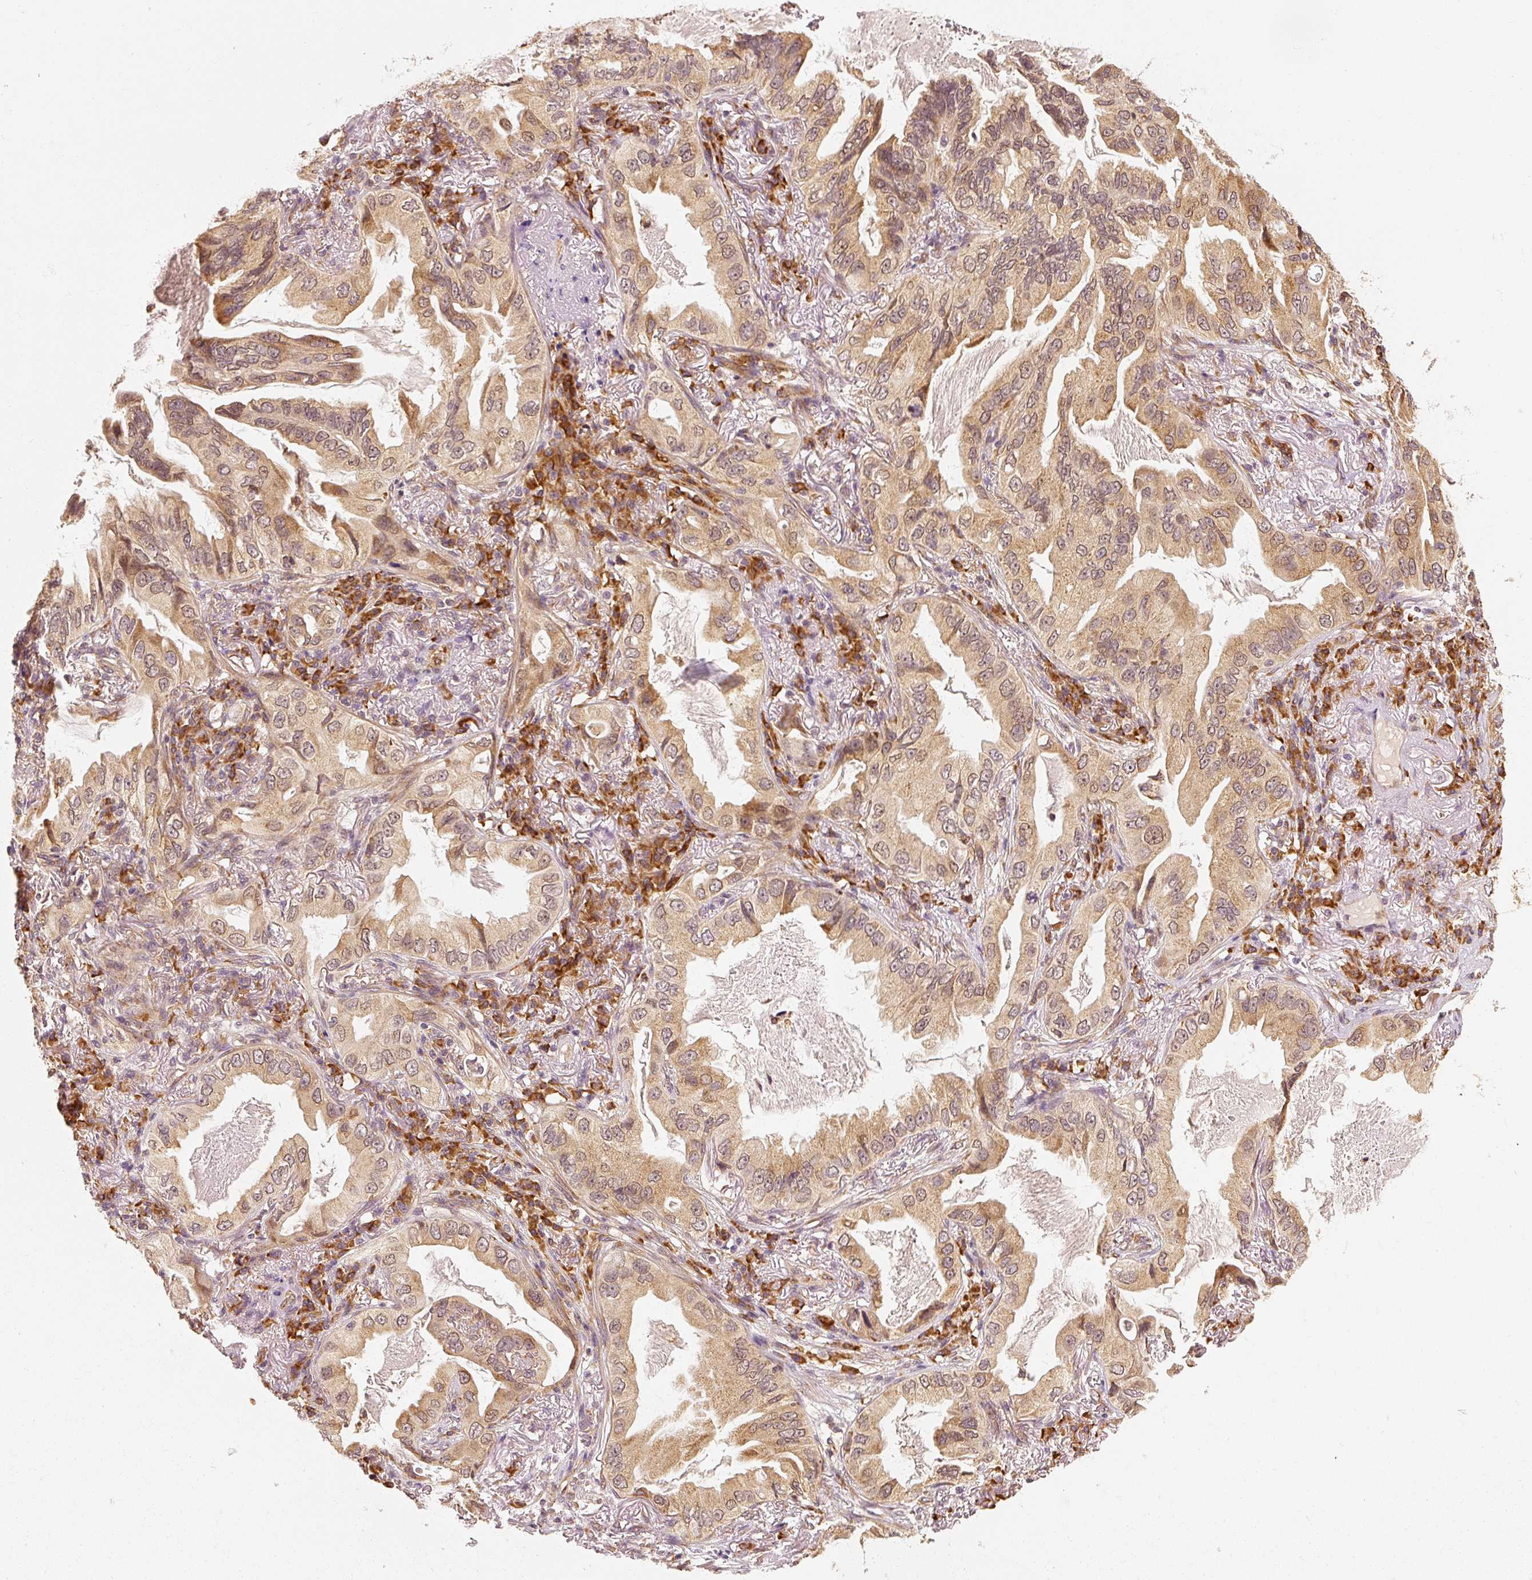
{"staining": {"intensity": "moderate", "quantity": ">75%", "location": "cytoplasmic/membranous"}, "tissue": "lung cancer", "cell_type": "Tumor cells", "image_type": "cancer", "snomed": [{"axis": "morphology", "description": "Adenocarcinoma, NOS"}, {"axis": "topography", "description": "Lung"}], "caption": "A medium amount of moderate cytoplasmic/membranous expression is seen in approximately >75% of tumor cells in lung cancer (adenocarcinoma) tissue.", "gene": "EEF1A2", "patient": {"sex": "female", "age": 69}}